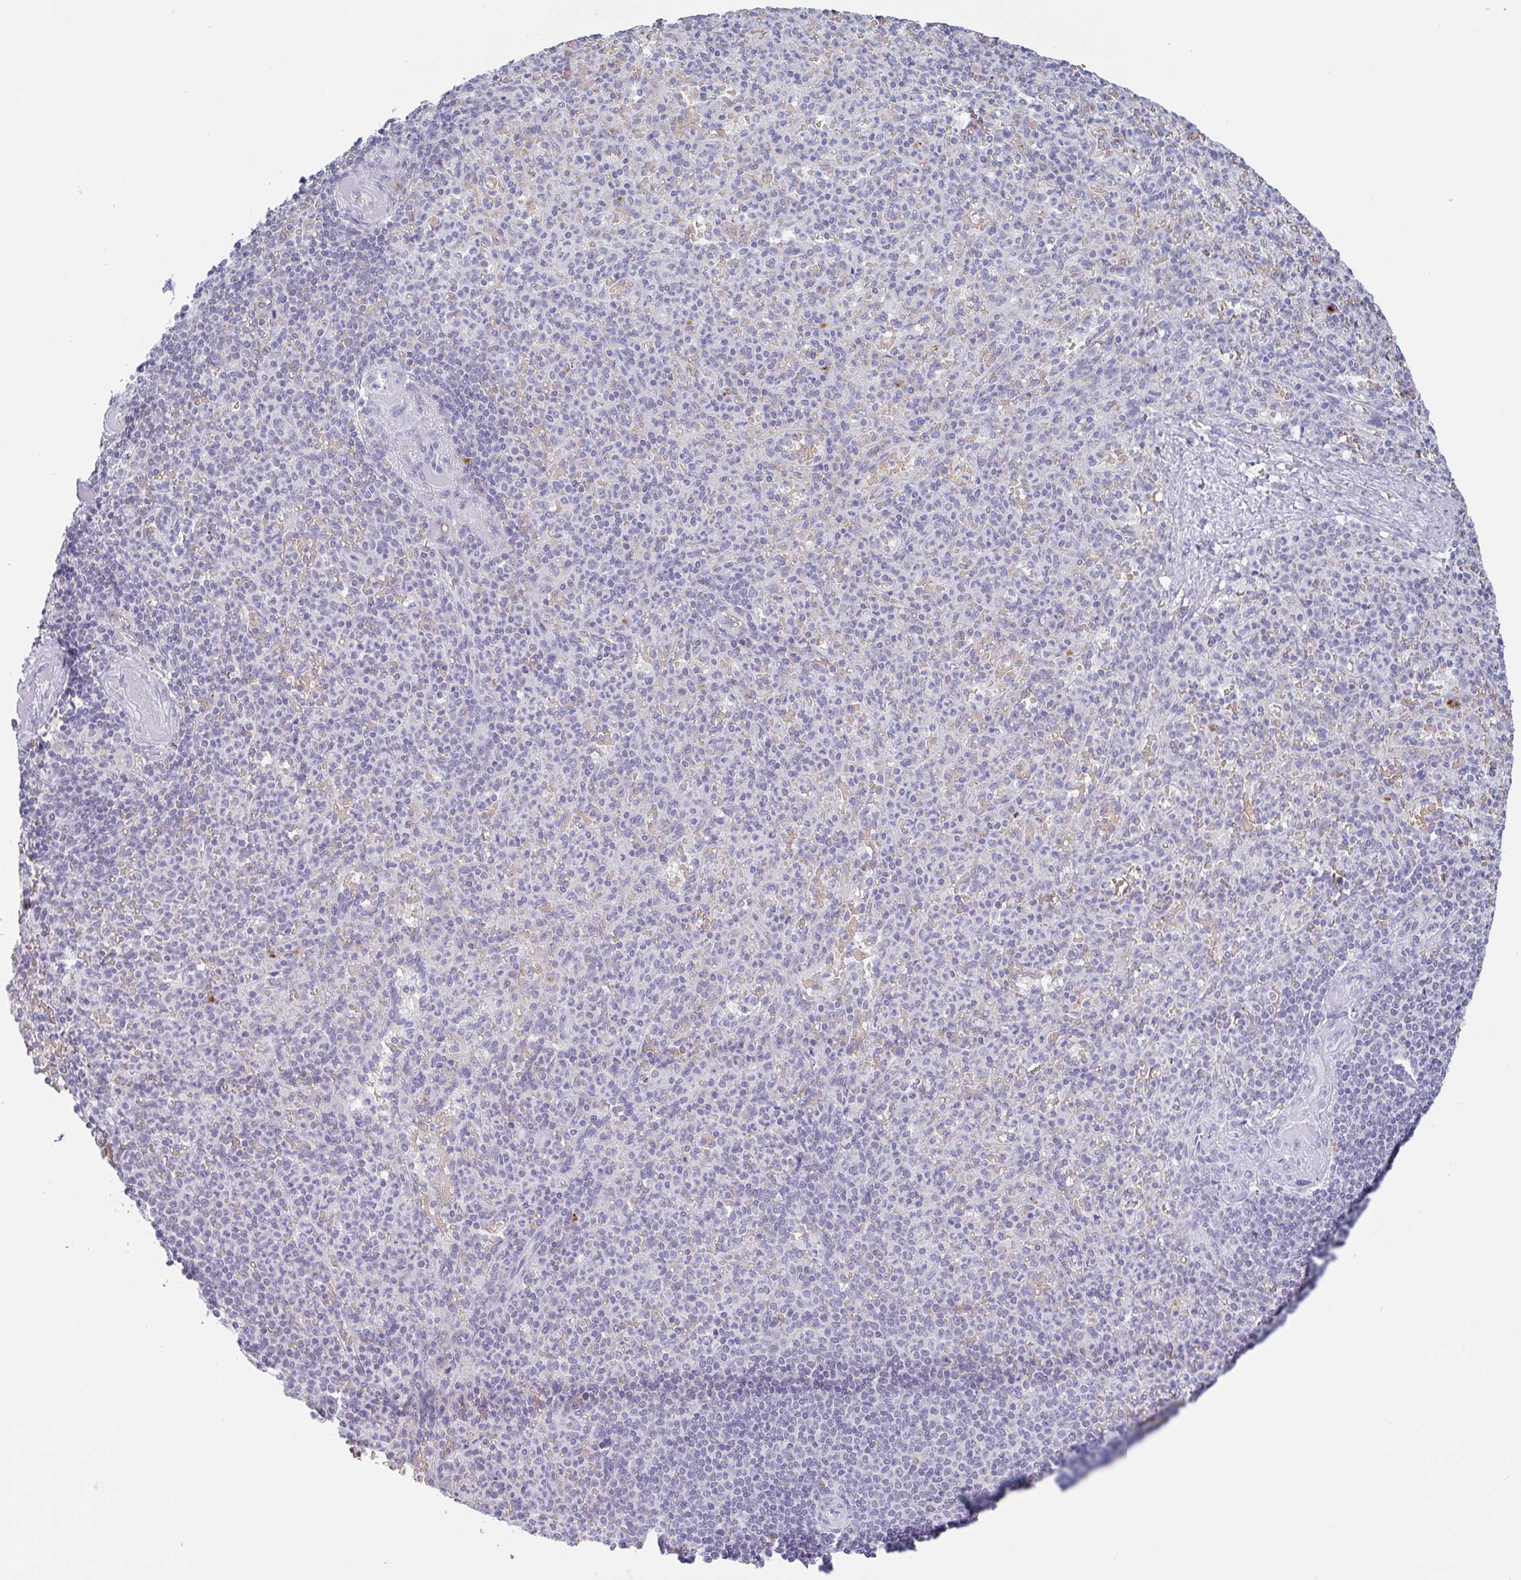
{"staining": {"intensity": "negative", "quantity": "none", "location": "none"}, "tissue": "spleen", "cell_type": "Cells in red pulp", "image_type": "normal", "snomed": [{"axis": "morphology", "description": "Normal tissue, NOS"}, {"axis": "topography", "description": "Spleen"}], "caption": "Immunohistochemical staining of normal human spleen demonstrates no significant expression in cells in red pulp. Nuclei are stained in blue.", "gene": "RHAG", "patient": {"sex": "female", "age": 74}}